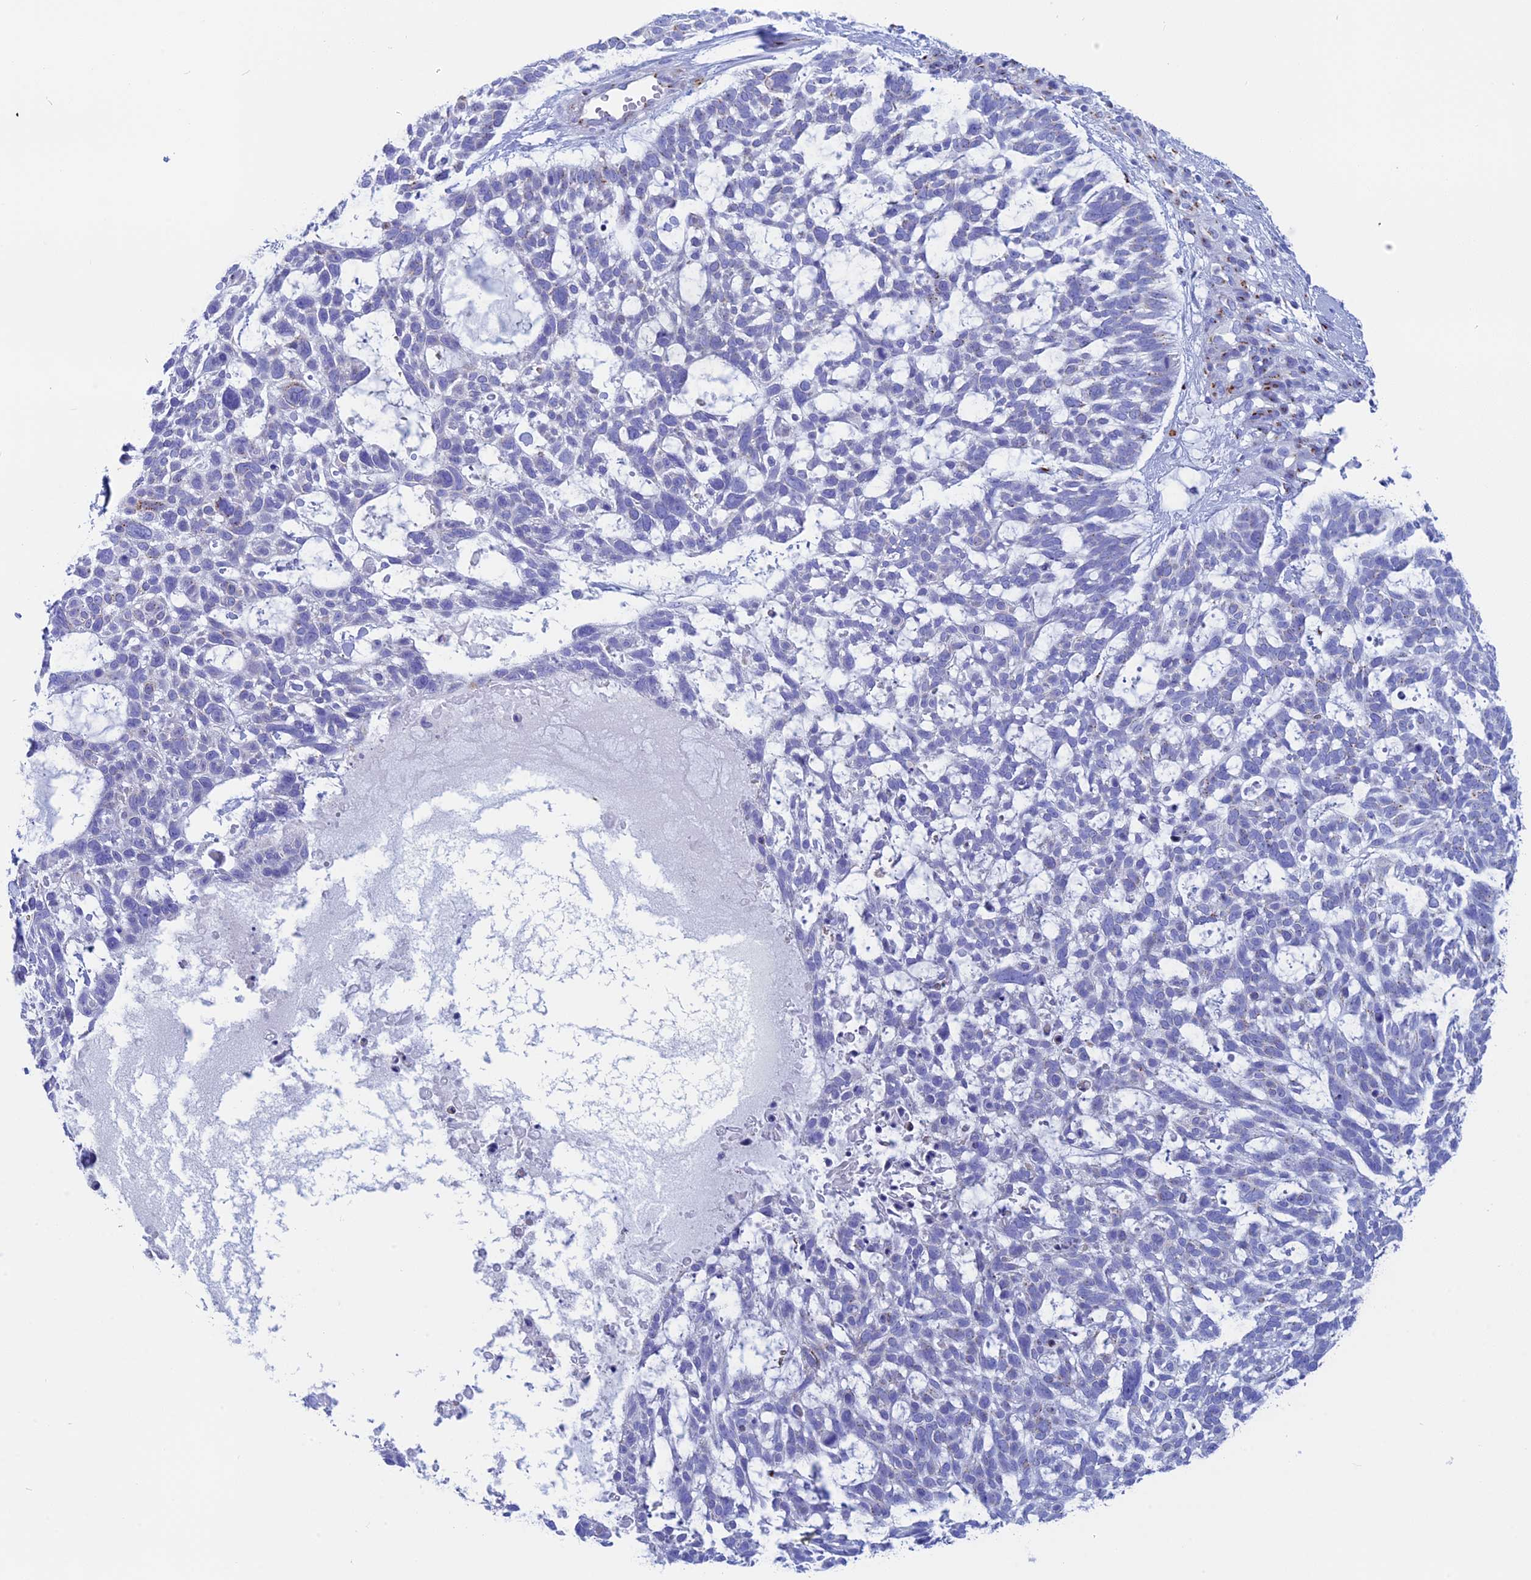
{"staining": {"intensity": "negative", "quantity": "none", "location": "none"}, "tissue": "skin cancer", "cell_type": "Tumor cells", "image_type": "cancer", "snomed": [{"axis": "morphology", "description": "Basal cell carcinoma"}, {"axis": "topography", "description": "Skin"}], "caption": "High power microscopy photomicrograph of an immunohistochemistry photomicrograph of skin cancer, revealing no significant expression in tumor cells.", "gene": "ERICH4", "patient": {"sex": "male", "age": 88}}